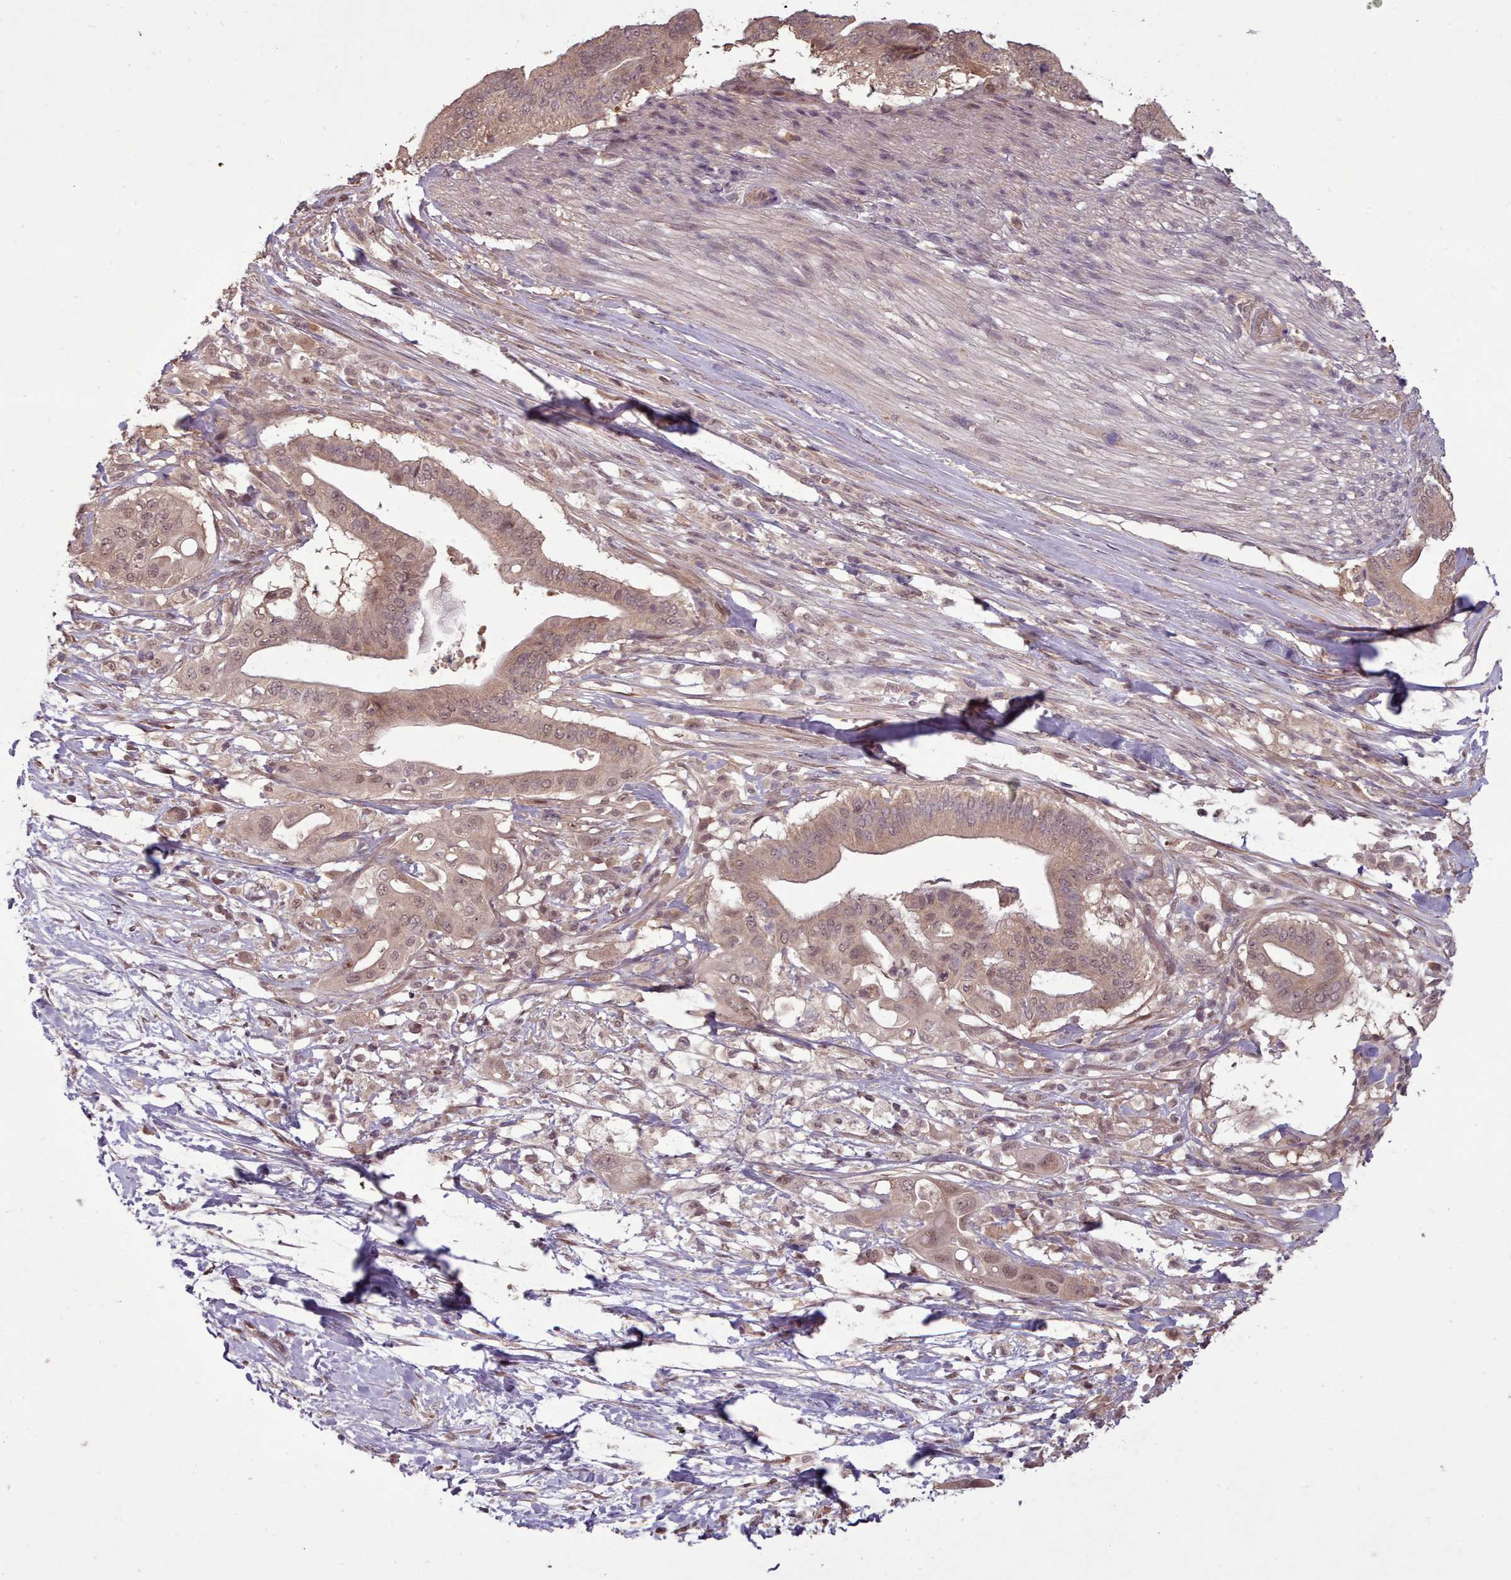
{"staining": {"intensity": "moderate", "quantity": ">75%", "location": "cytoplasmic/membranous,nuclear"}, "tissue": "pancreatic cancer", "cell_type": "Tumor cells", "image_type": "cancer", "snomed": [{"axis": "morphology", "description": "Adenocarcinoma, NOS"}, {"axis": "topography", "description": "Pancreas"}], "caption": "Immunohistochemical staining of human adenocarcinoma (pancreatic) displays medium levels of moderate cytoplasmic/membranous and nuclear protein staining in approximately >75% of tumor cells.", "gene": "CDC6", "patient": {"sex": "male", "age": 68}}